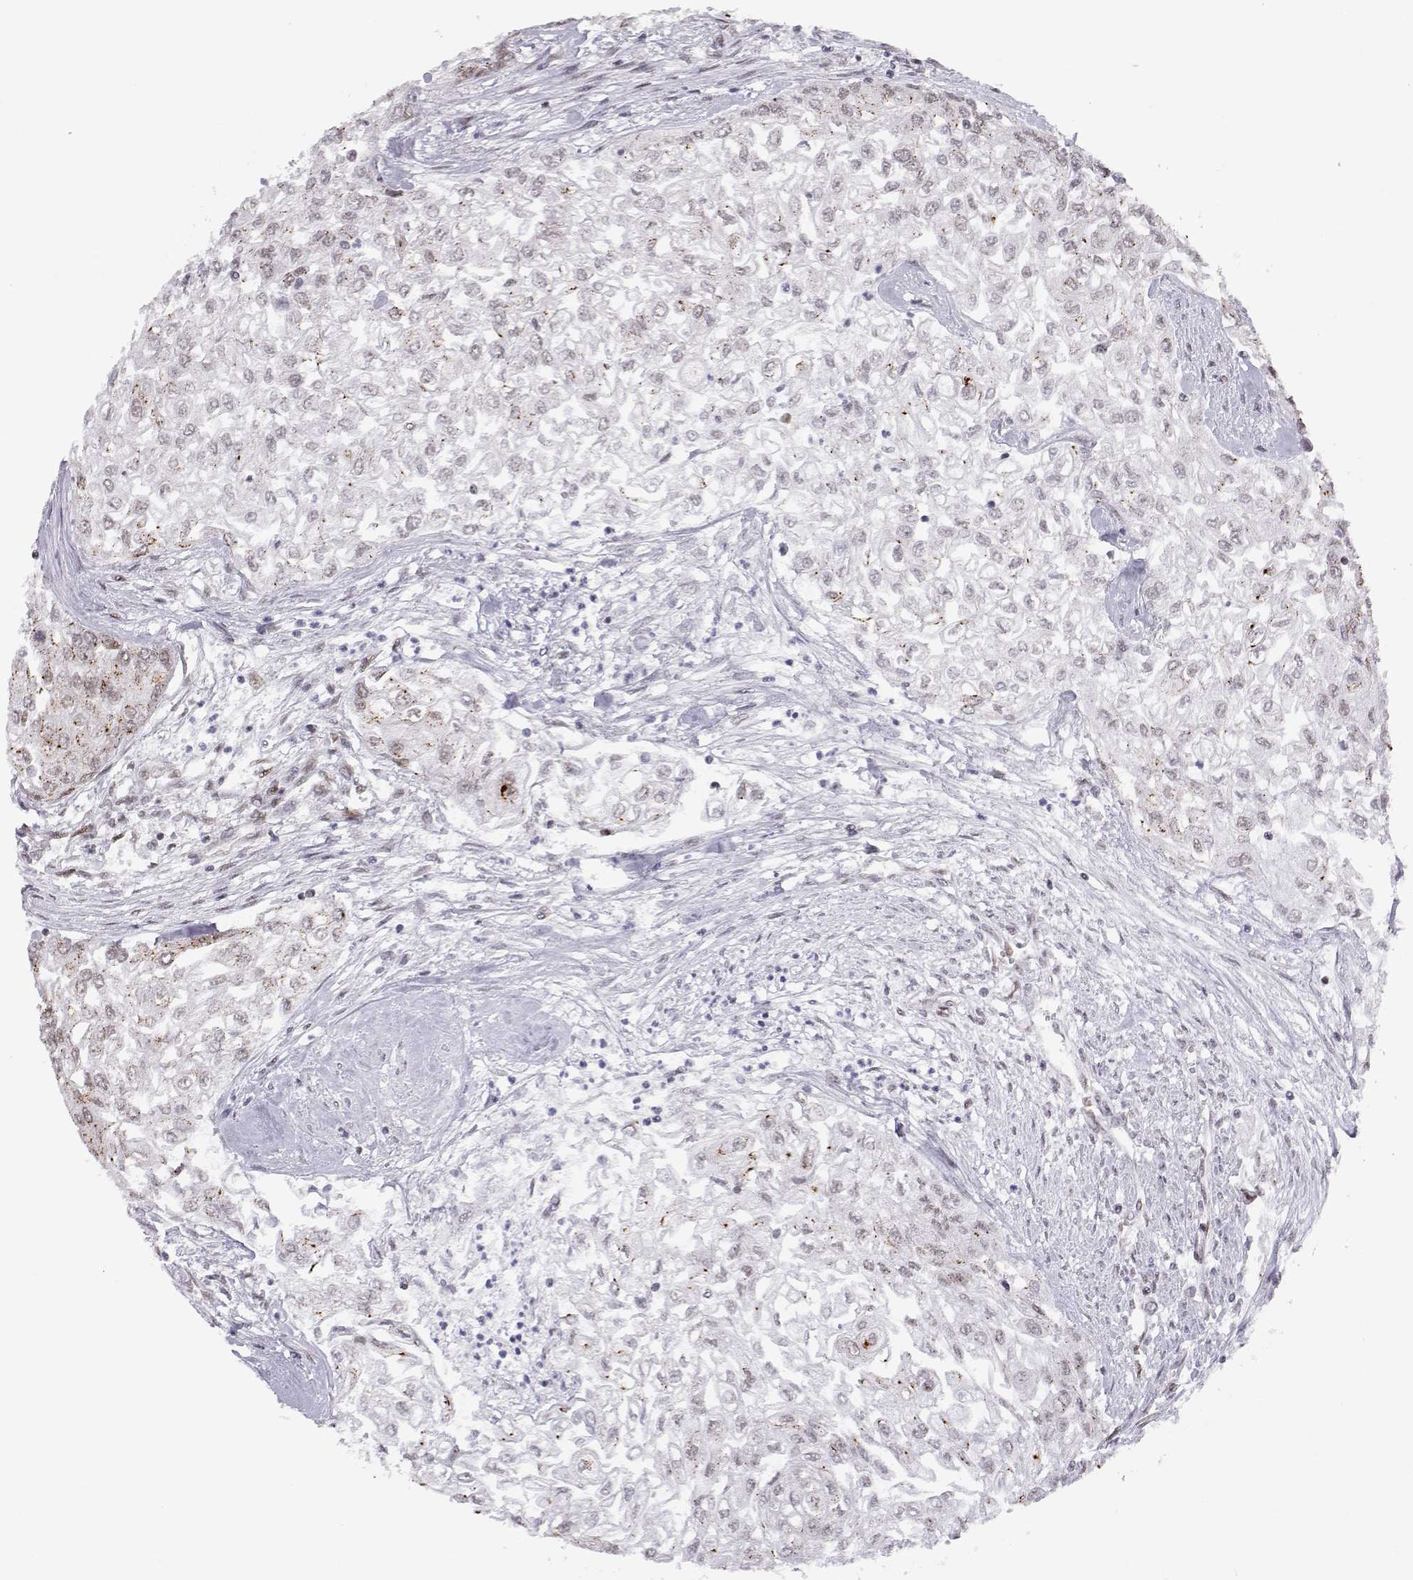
{"staining": {"intensity": "weak", "quantity": "<25%", "location": "nuclear"}, "tissue": "urothelial cancer", "cell_type": "Tumor cells", "image_type": "cancer", "snomed": [{"axis": "morphology", "description": "Urothelial carcinoma, High grade"}, {"axis": "topography", "description": "Urinary bladder"}], "caption": "An image of high-grade urothelial carcinoma stained for a protein reveals no brown staining in tumor cells.", "gene": "SIX6", "patient": {"sex": "male", "age": 62}}